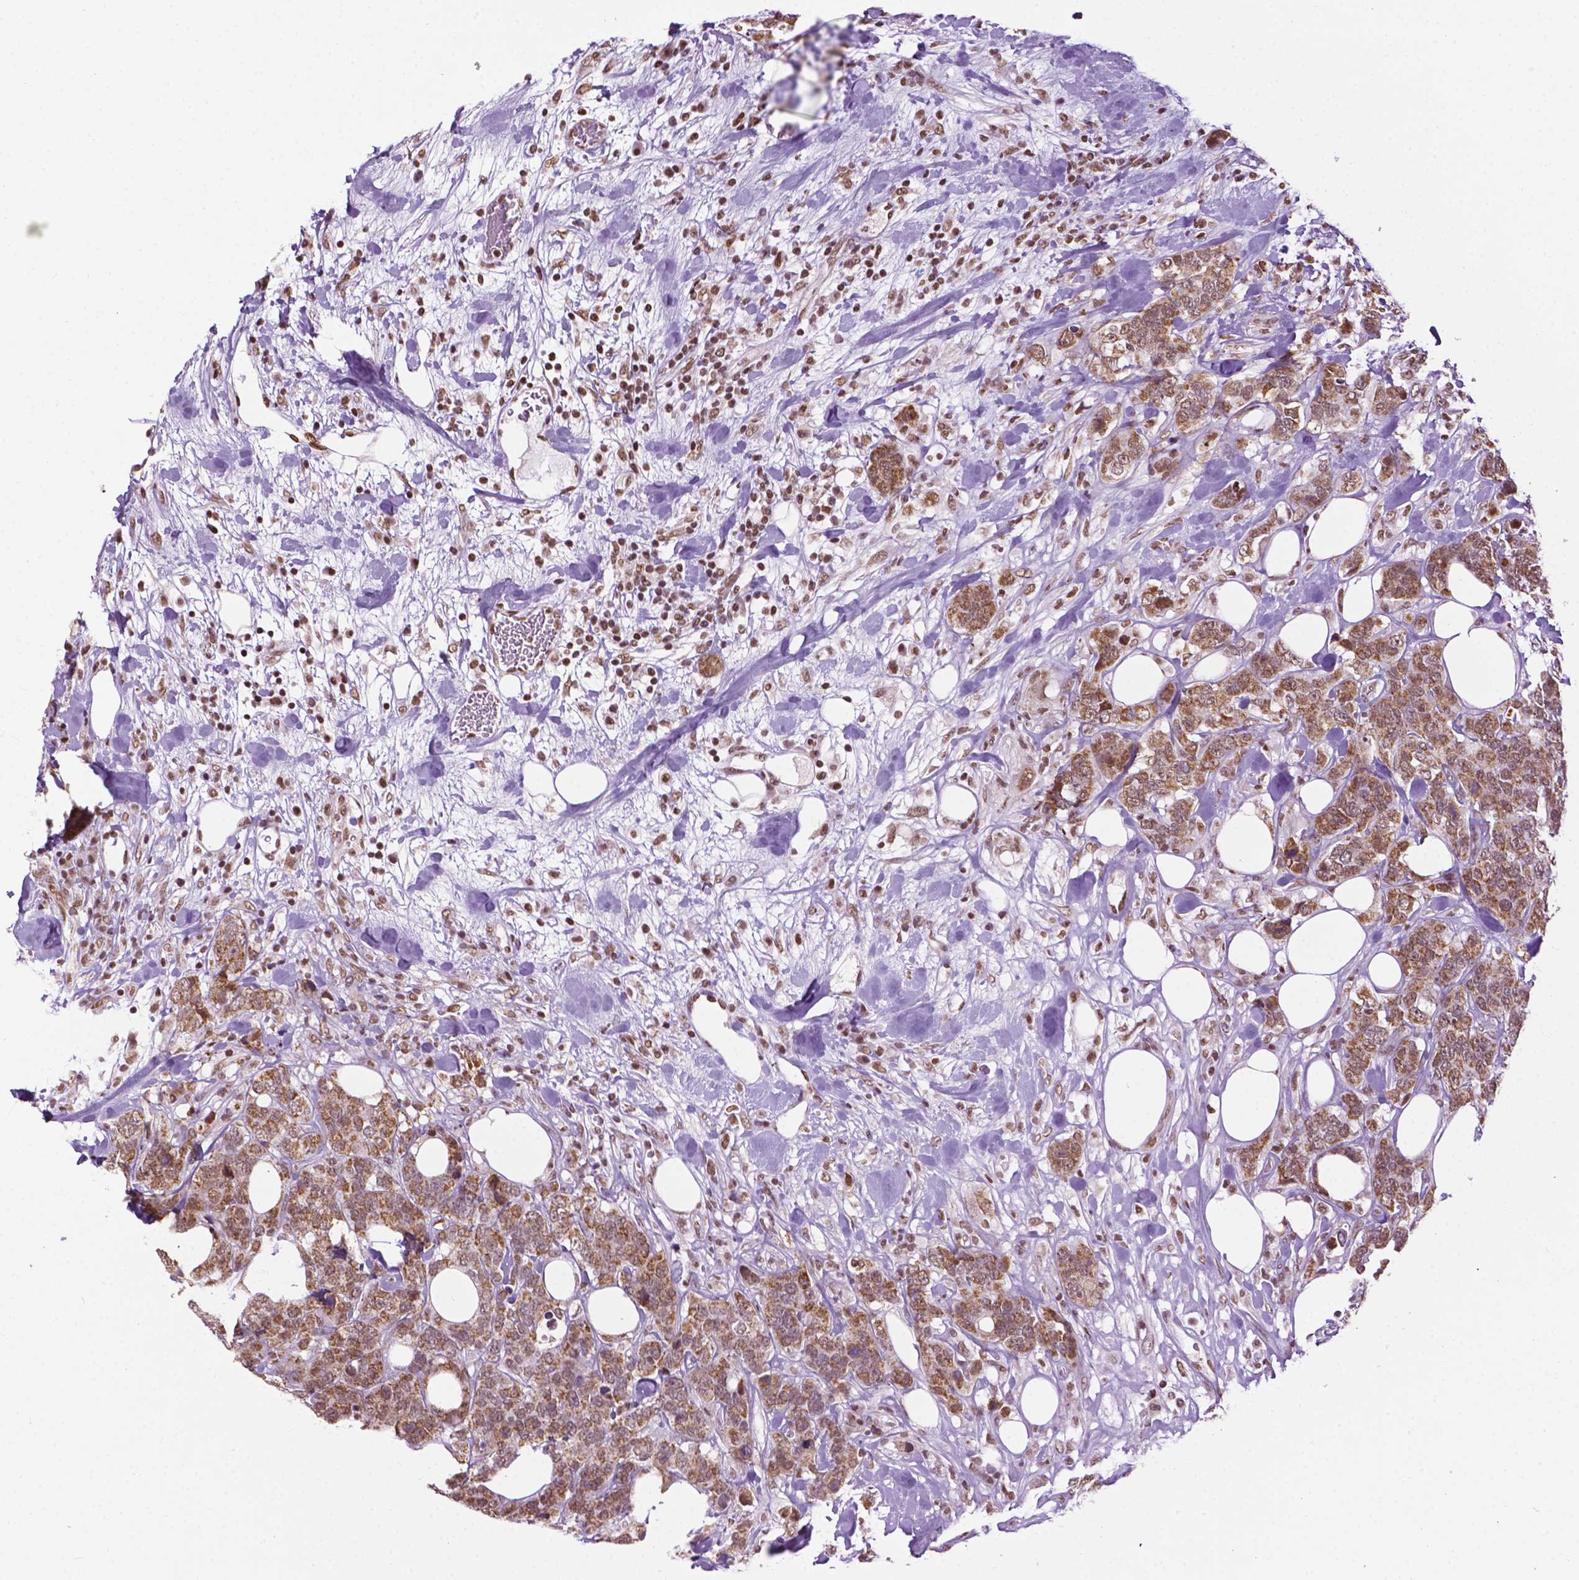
{"staining": {"intensity": "moderate", "quantity": ">75%", "location": "cytoplasmic/membranous,nuclear"}, "tissue": "breast cancer", "cell_type": "Tumor cells", "image_type": "cancer", "snomed": [{"axis": "morphology", "description": "Lobular carcinoma"}, {"axis": "topography", "description": "Breast"}], "caption": "A micrograph of human breast cancer (lobular carcinoma) stained for a protein shows moderate cytoplasmic/membranous and nuclear brown staining in tumor cells.", "gene": "COL23A1", "patient": {"sex": "female", "age": 59}}